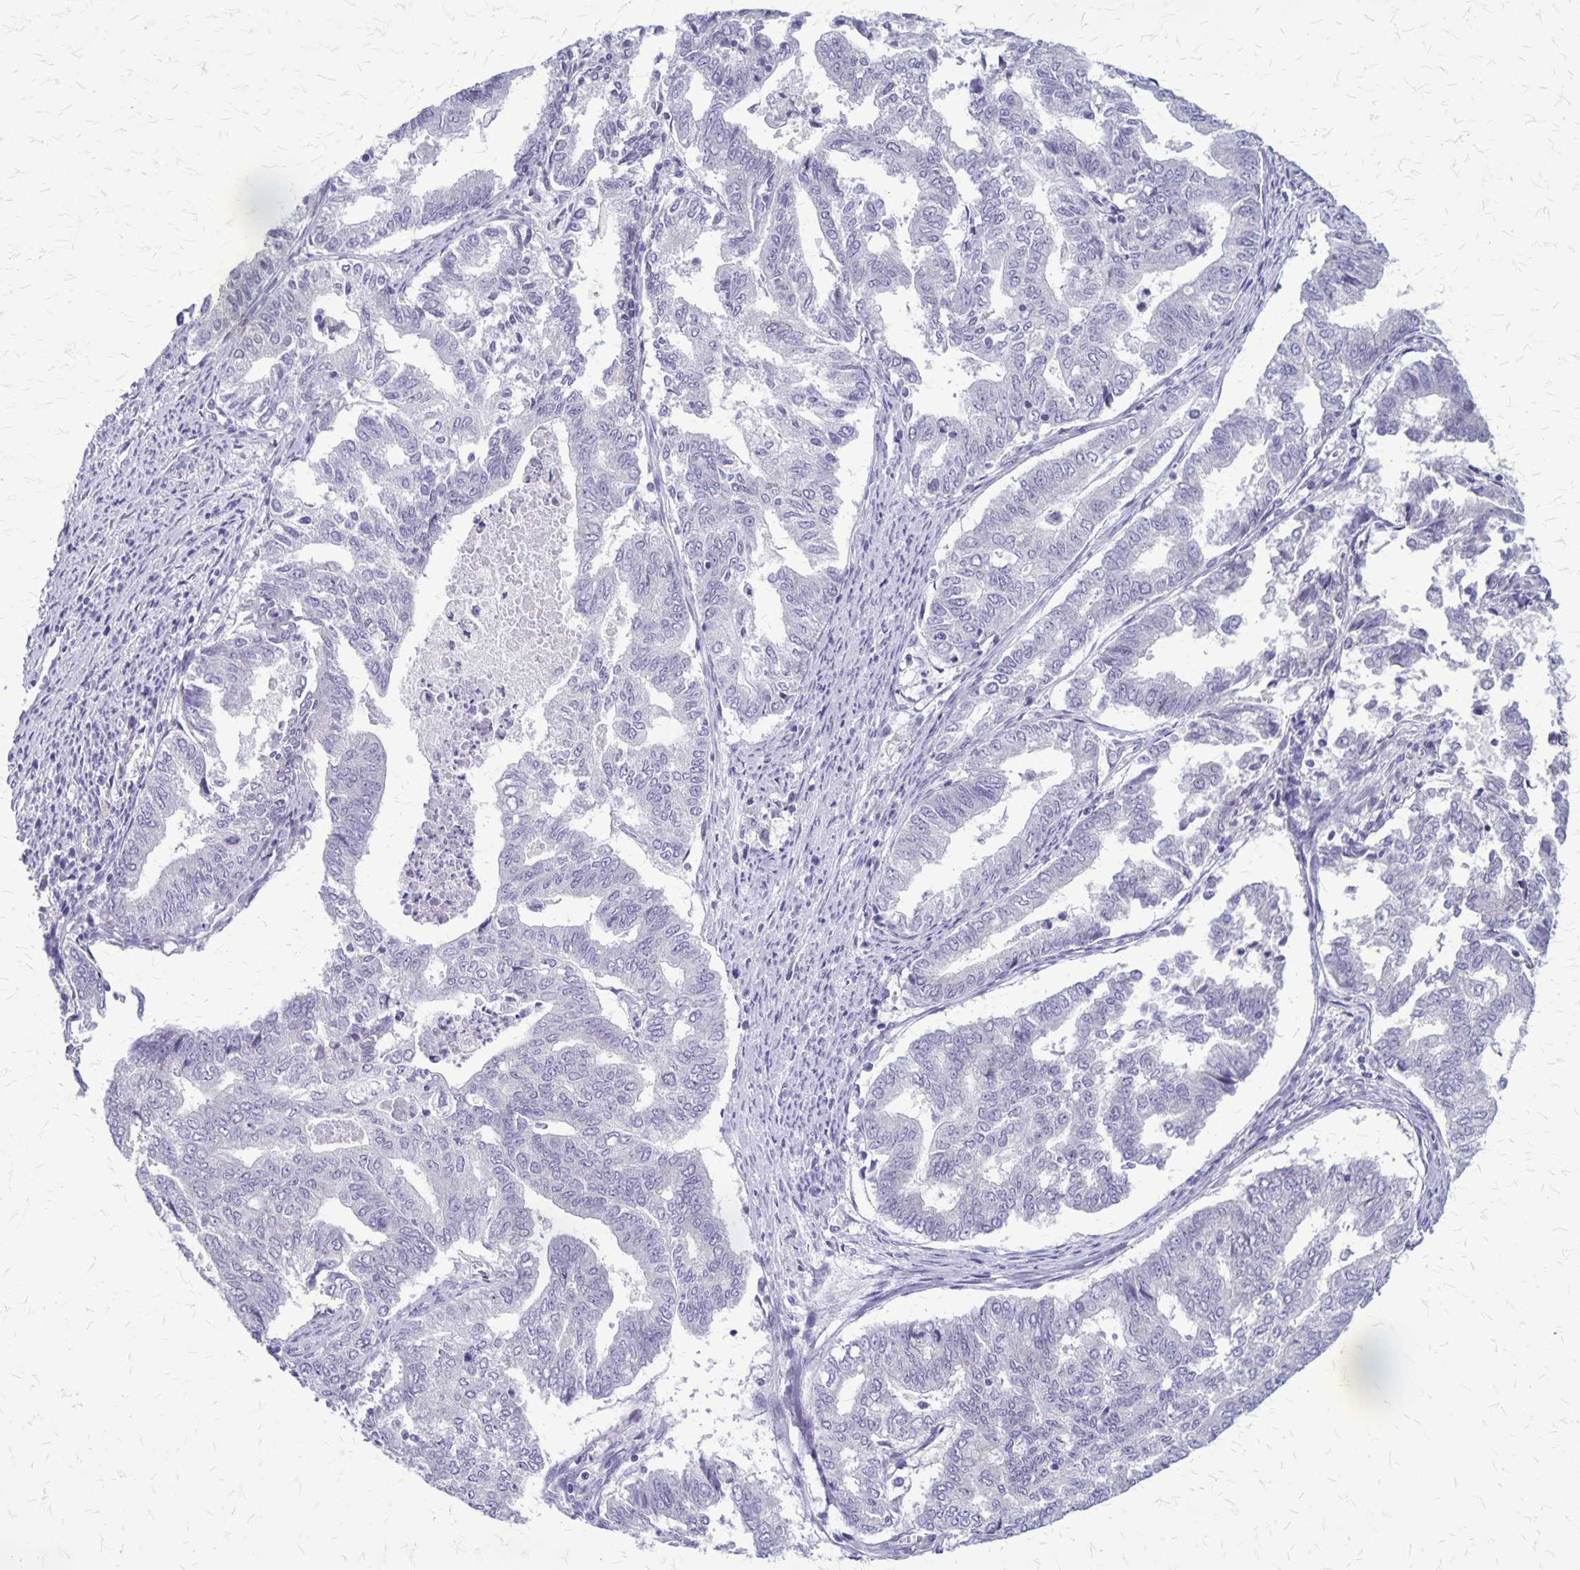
{"staining": {"intensity": "negative", "quantity": "none", "location": "none"}, "tissue": "endometrial cancer", "cell_type": "Tumor cells", "image_type": "cancer", "snomed": [{"axis": "morphology", "description": "Adenocarcinoma, NOS"}, {"axis": "topography", "description": "Endometrium"}], "caption": "Endometrial cancer (adenocarcinoma) stained for a protein using immunohistochemistry displays no positivity tumor cells.", "gene": "PLXNB3", "patient": {"sex": "female", "age": 79}}